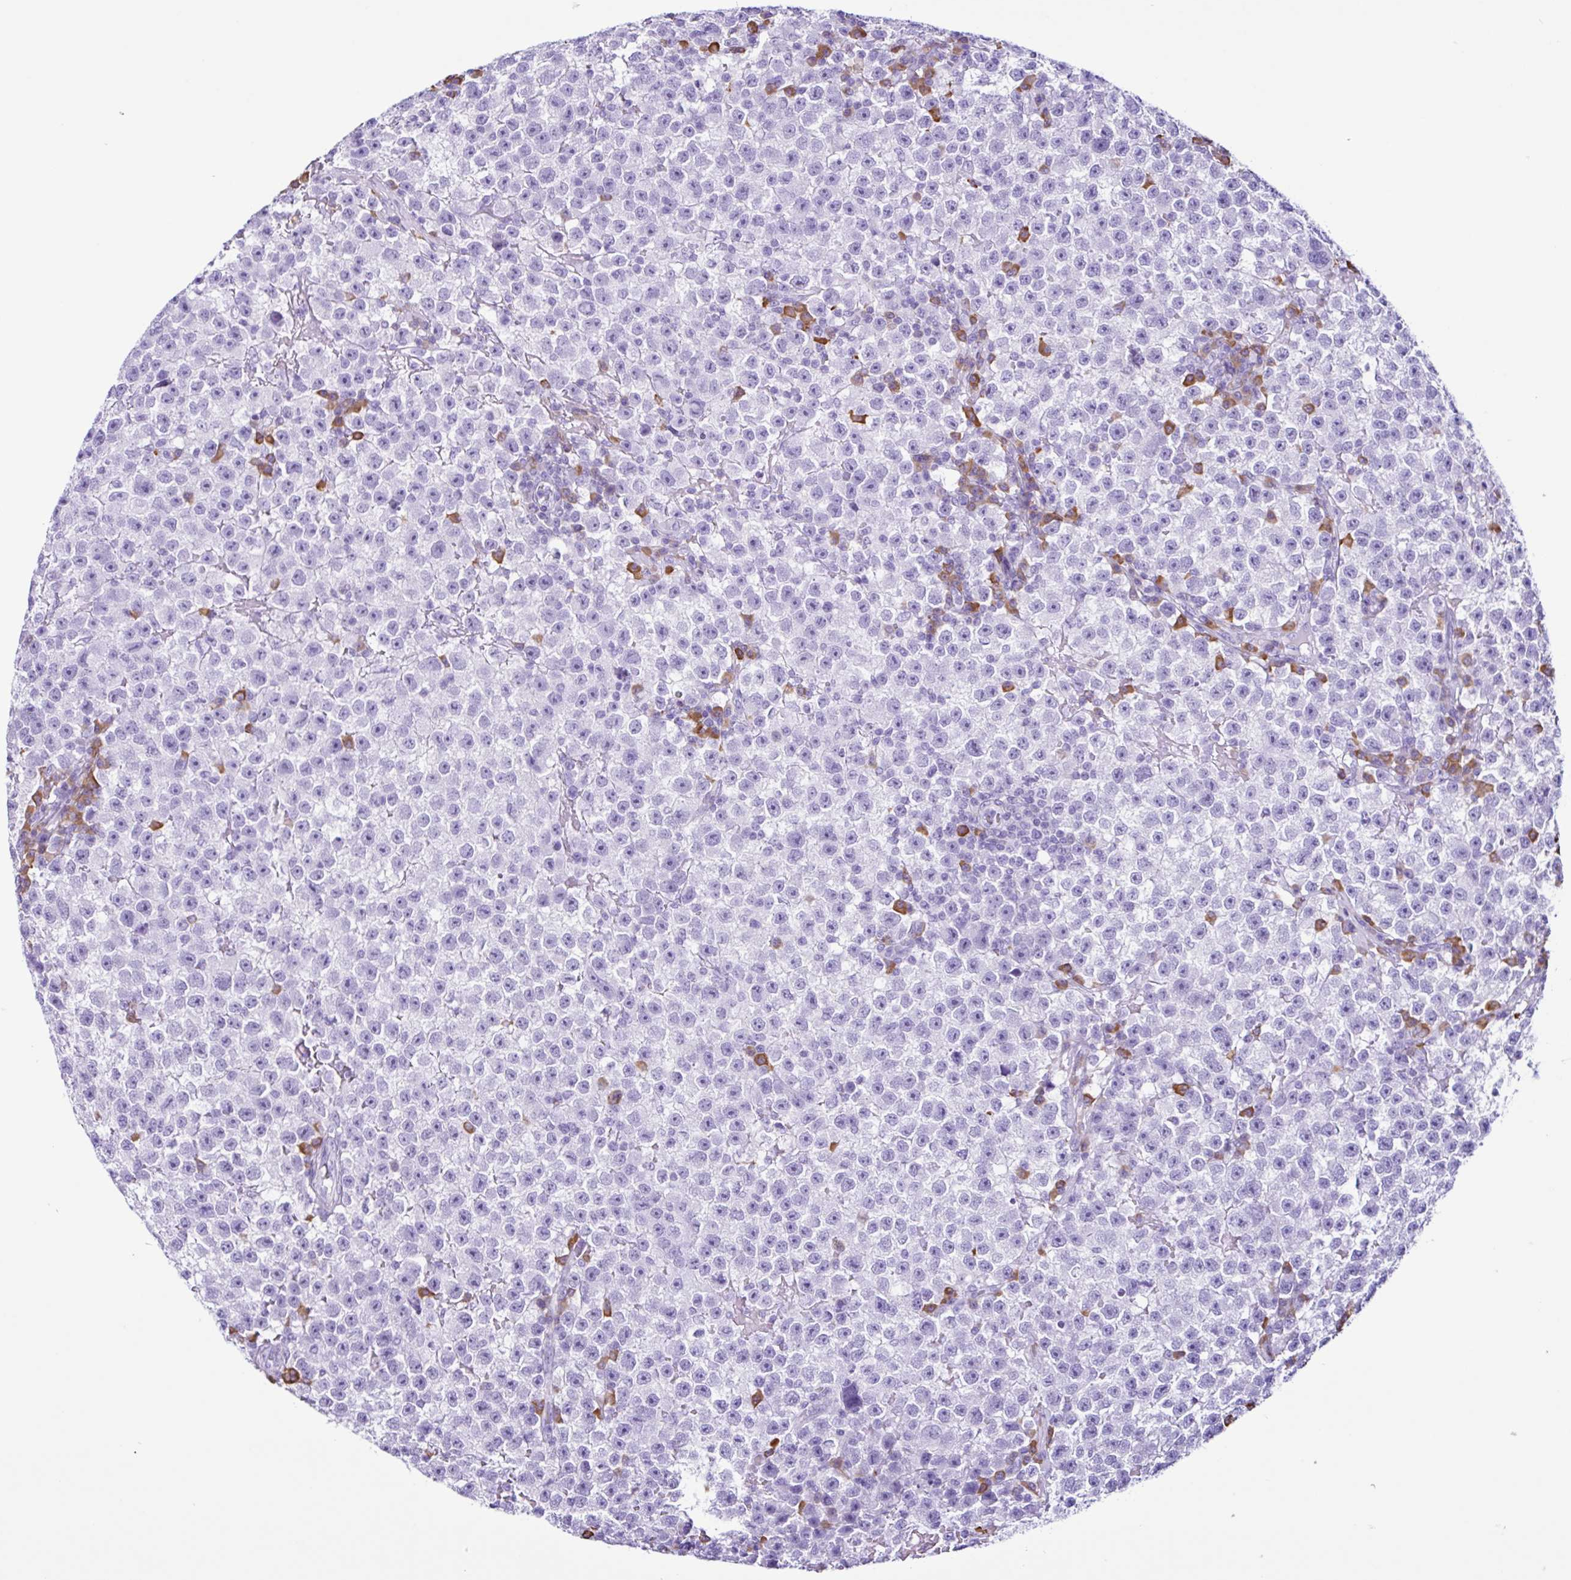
{"staining": {"intensity": "negative", "quantity": "none", "location": "none"}, "tissue": "testis cancer", "cell_type": "Tumor cells", "image_type": "cancer", "snomed": [{"axis": "morphology", "description": "Seminoma, NOS"}, {"axis": "topography", "description": "Testis"}], "caption": "The IHC photomicrograph has no significant positivity in tumor cells of testis cancer (seminoma) tissue.", "gene": "PIGF", "patient": {"sex": "male", "age": 22}}